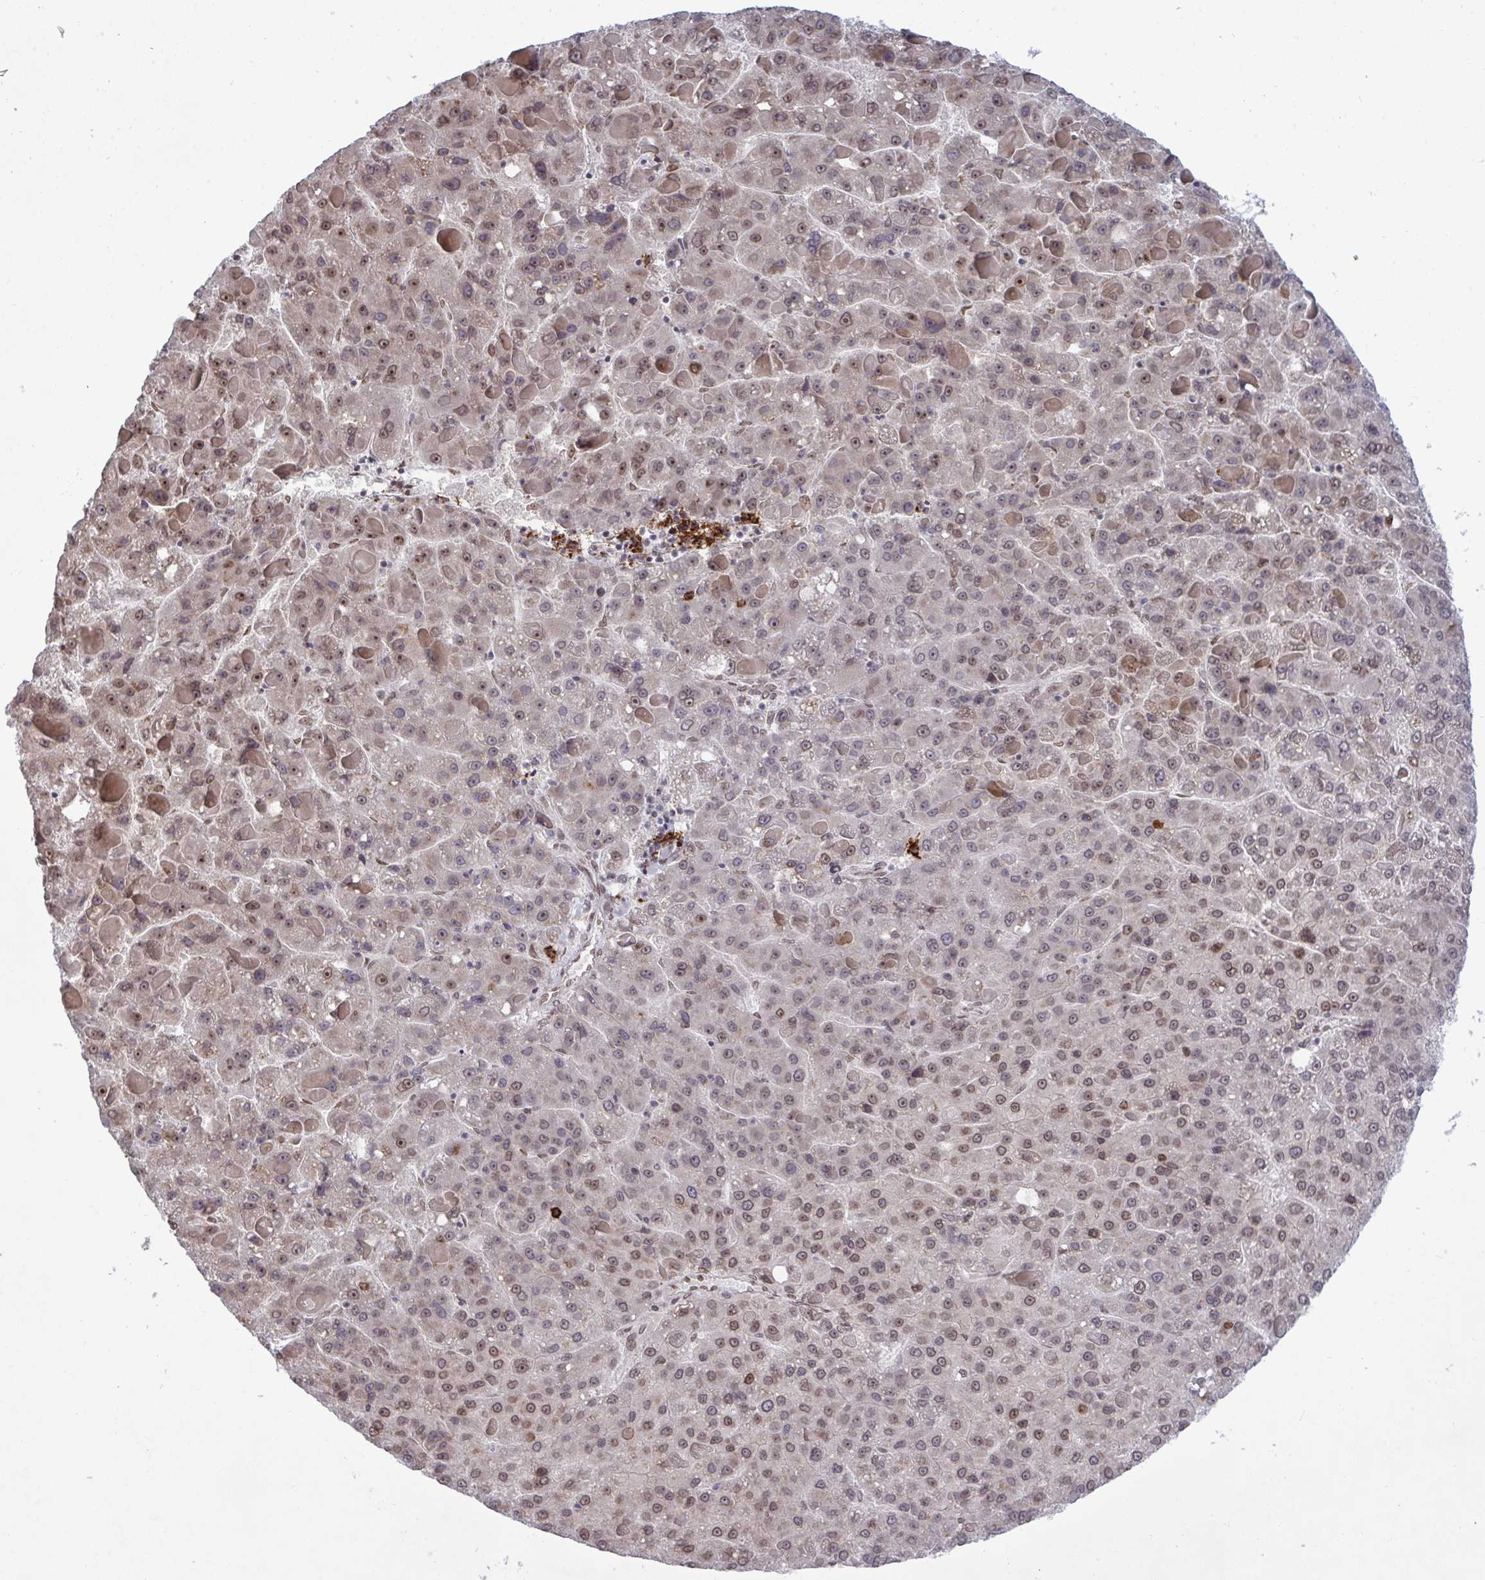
{"staining": {"intensity": "moderate", "quantity": ">75%", "location": "nuclear"}, "tissue": "liver cancer", "cell_type": "Tumor cells", "image_type": "cancer", "snomed": [{"axis": "morphology", "description": "Carcinoma, Hepatocellular, NOS"}, {"axis": "topography", "description": "Liver"}], "caption": "Liver cancer (hepatocellular carcinoma) tissue demonstrates moderate nuclear staining in about >75% of tumor cells, visualized by immunohistochemistry.", "gene": "UXT", "patient": {"sex": "female", "age": 82}}